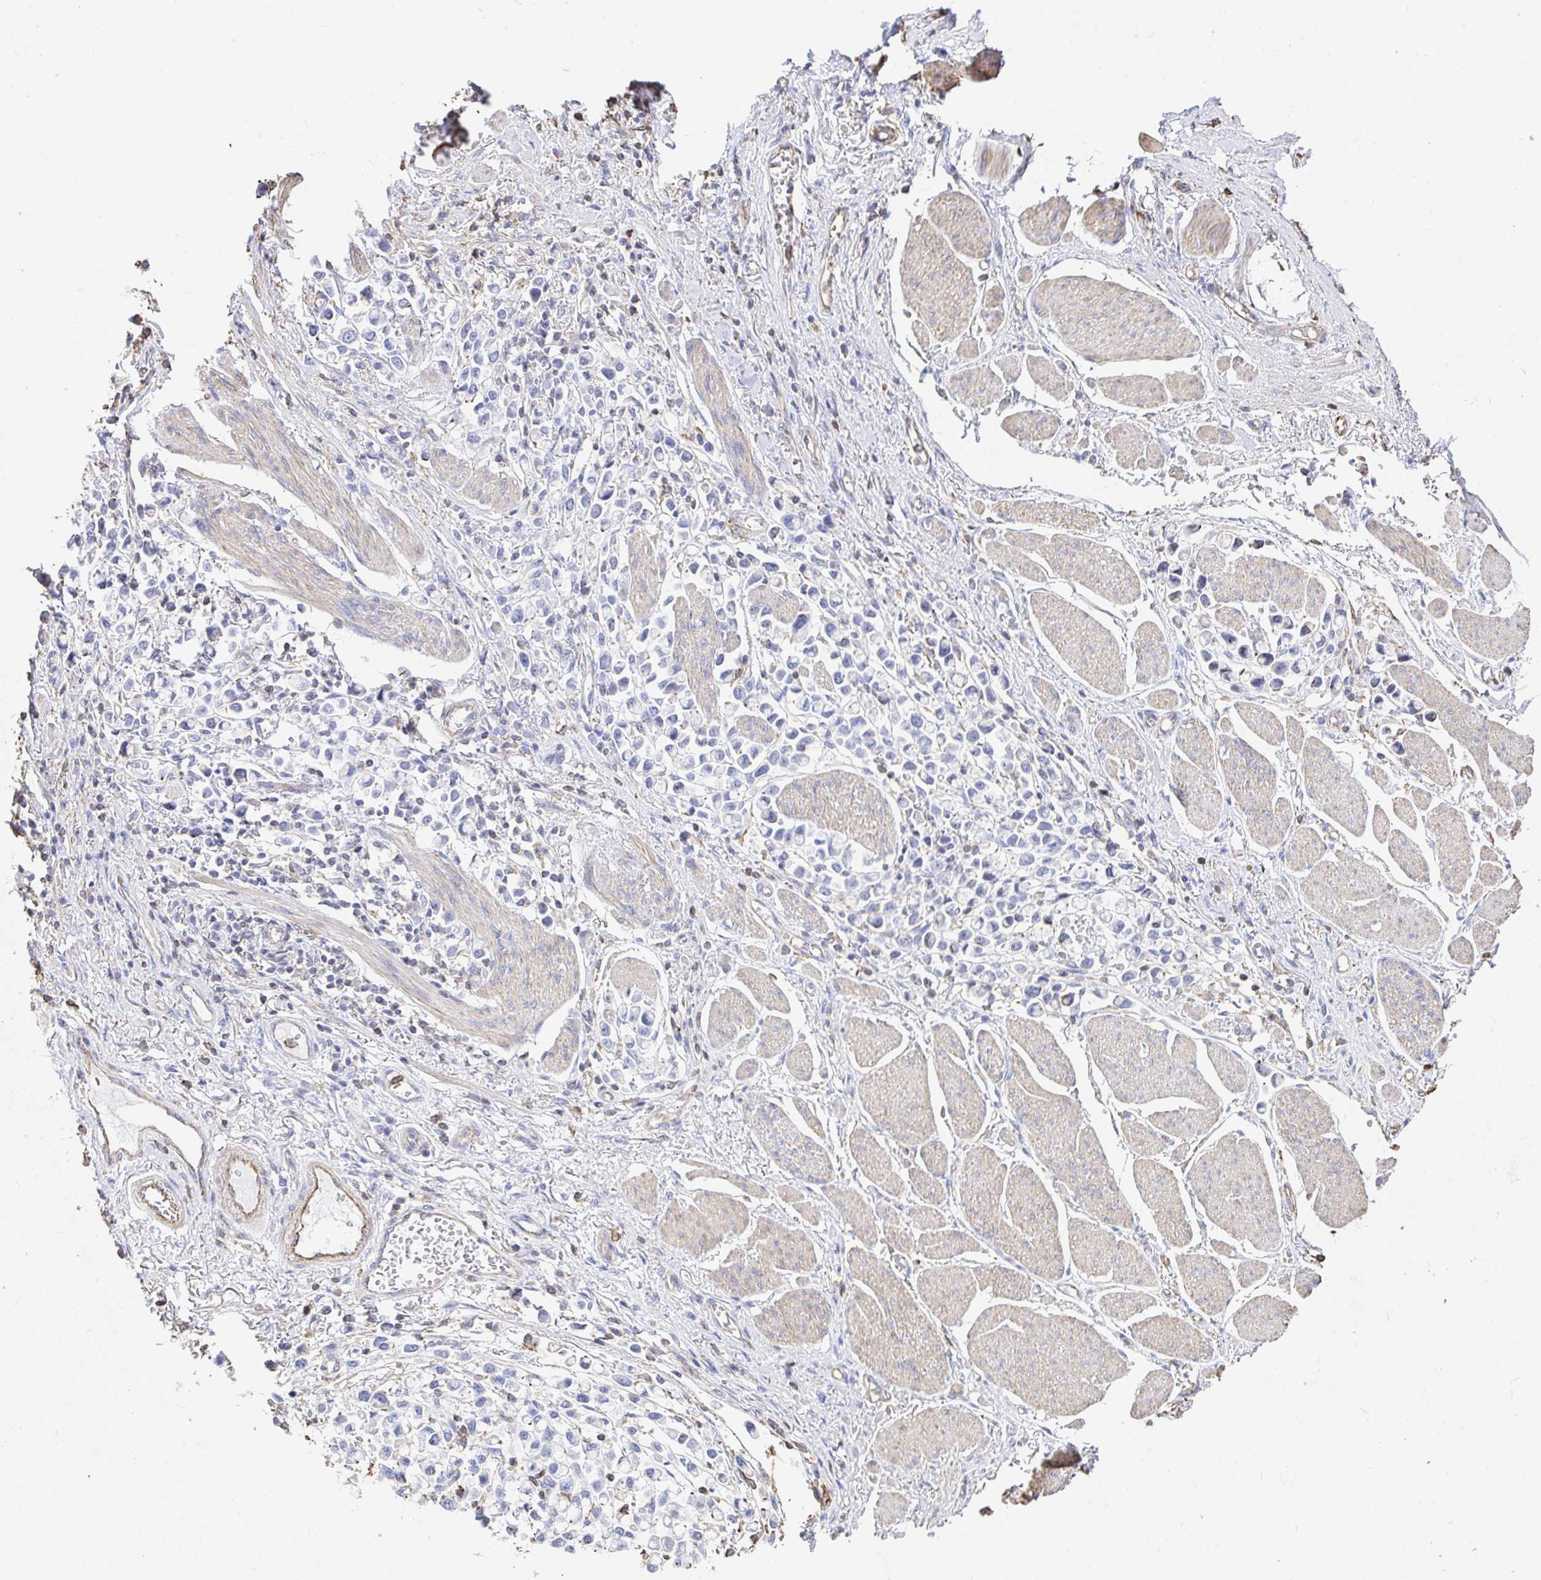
{"staining": {"intensity": "negative", "quantity": "none", "location": "none"}, "tissue": "stomach cancer", "cell_type": "Tumor cells", "image_type": "cancer", "snomed": [{"axis": "morphology", "description": "Adenocarcinoma, NOS"}, {"axis": "topography", "description": "Stomach"}], "caption": "There is no significant expression in tumor cells of stomach adenocarcinoma.", "gene": "PTPN14", "patient": {"sex": "female", "age": 81}}